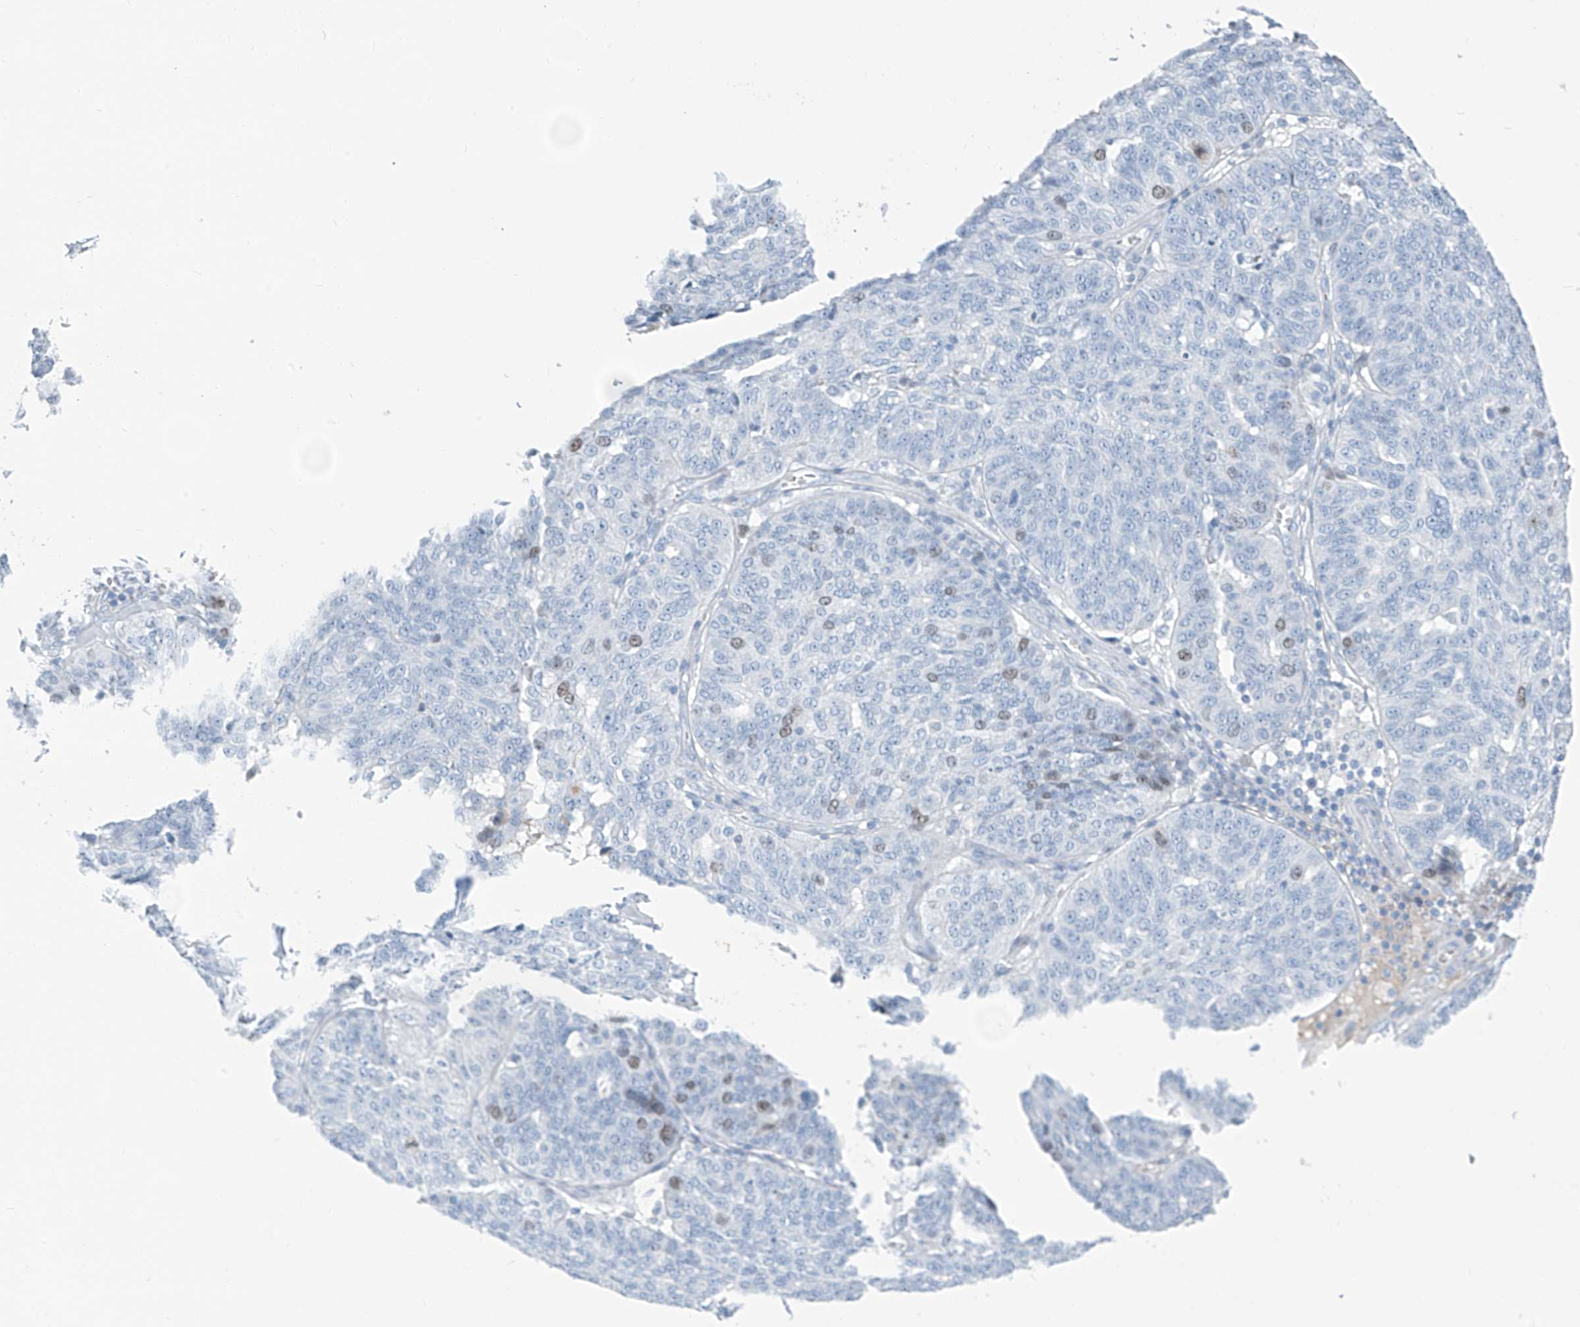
{"staining": {"intensity": "moderate", "quantity": "<25%", "location": "nuclear"}, "tissue": "ovarian cancer", "cell_type": "Tumor cells", "image_type": "cancer", "snomed": [{"axis": "morphology", "description": "Cystadenocarcinoma, serous, NOS"}, {"axis": "topography", "description": "Ovary"}], "caption": "DAB (3,3'-diaminobenzidine) immunohistochemical staining of human ovarian cancer reveals moderate nuclear protein positivity in about <25% of tumor cells.", "gene": "SGO2", "patient": {"sex": "female", "age": 59}}